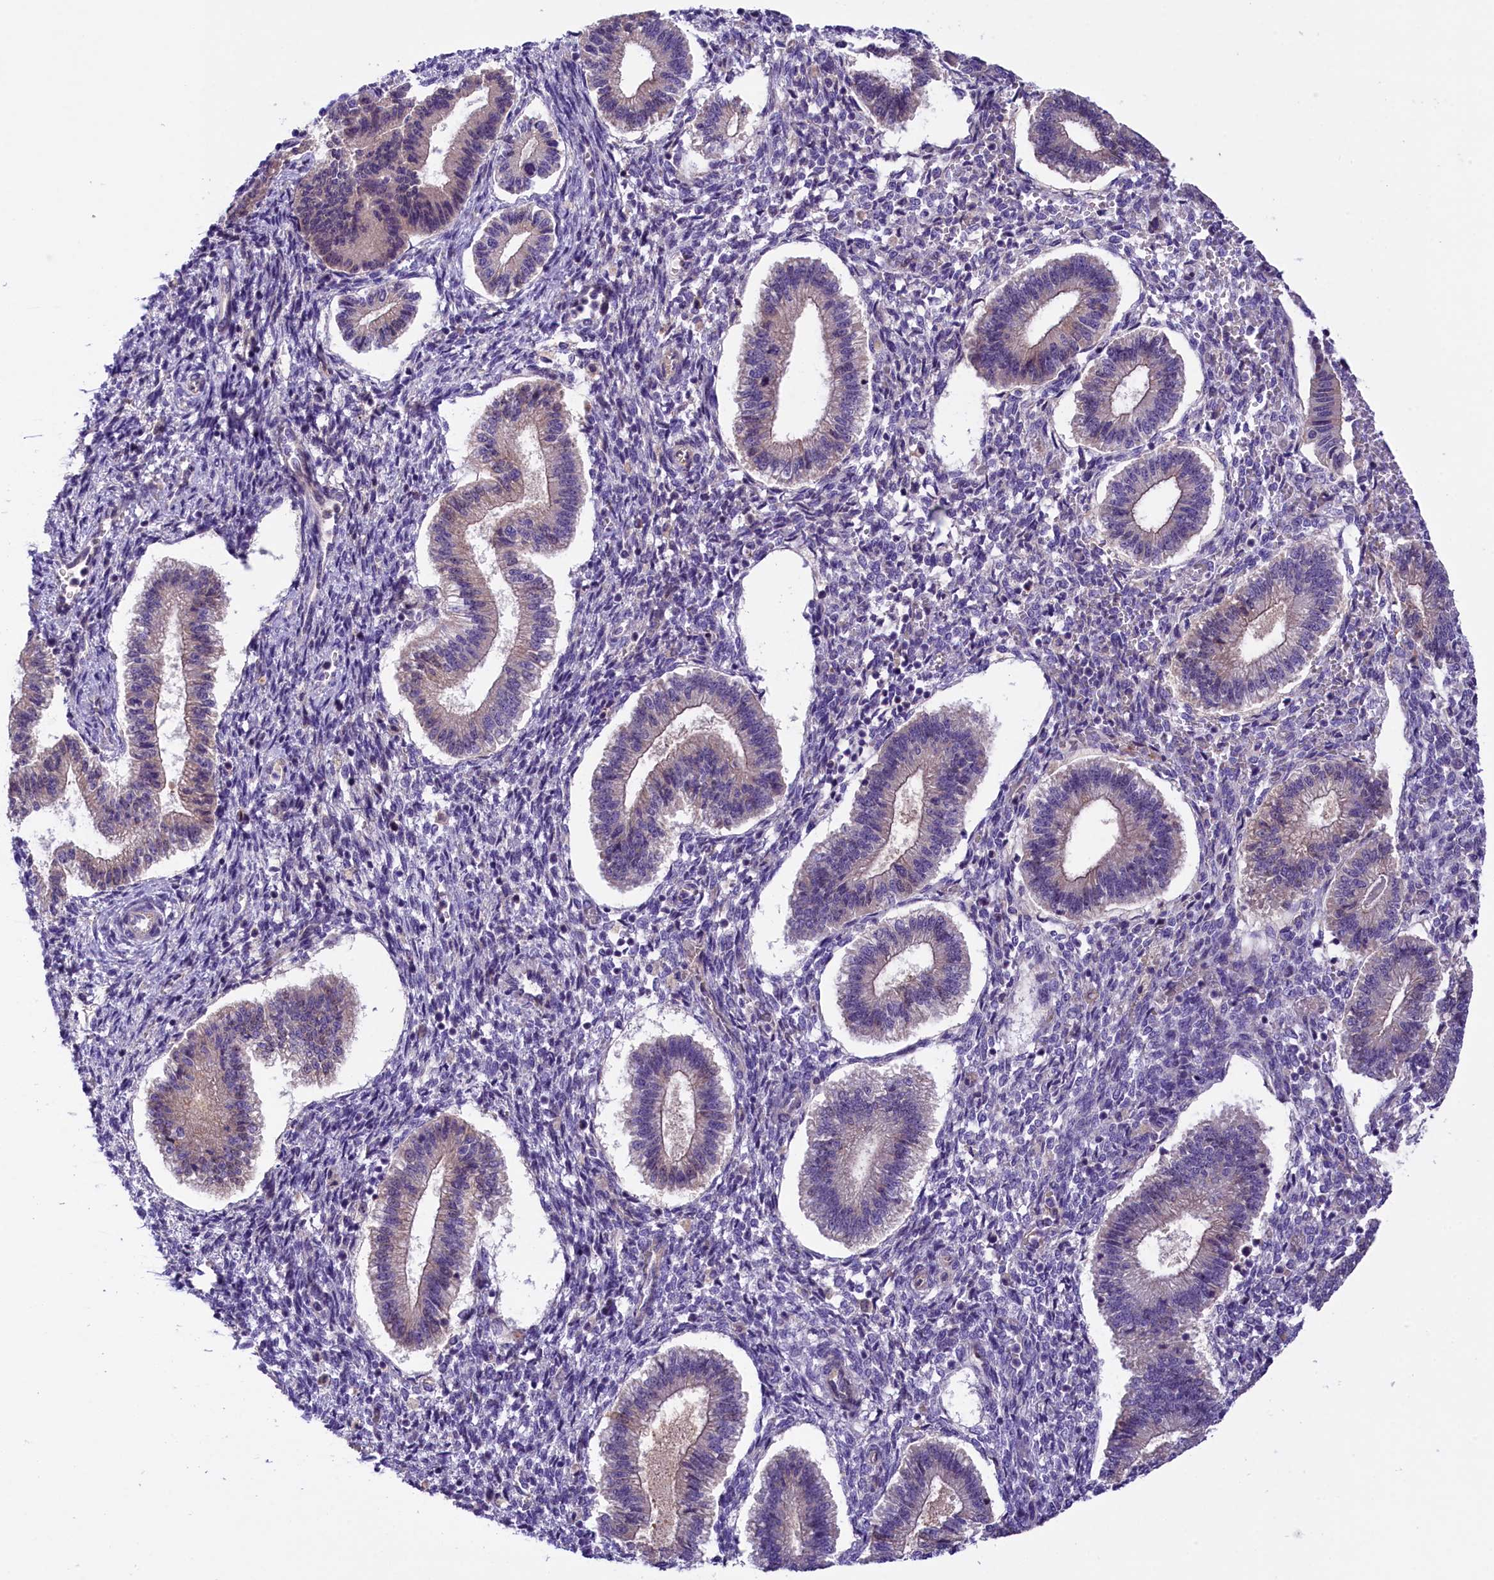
{"staining": {"intensity": "negative", "quantity": "none", "location": "none"}, "tissue": "endometrium", "cell_type": "Cells in endometrial stroma", "image_type": "normal", "snomed": [{"axis": "morphology", "description": "Normal tissue, NOS"}, {"axis": "topography", "description": "Endometrium"}], "caption": "An image of human endometrium is negative for staining in cells in endometrial stroma. (Stains: DAB (3,3'-diaminobenzidine) immunohistochemistry (IHC) with hematoxylin counter stain, Microscopy: brightfield microscopy at high magnification).", "gene": "CCDC32", "patient": {"sex": "female", "age": 25}}